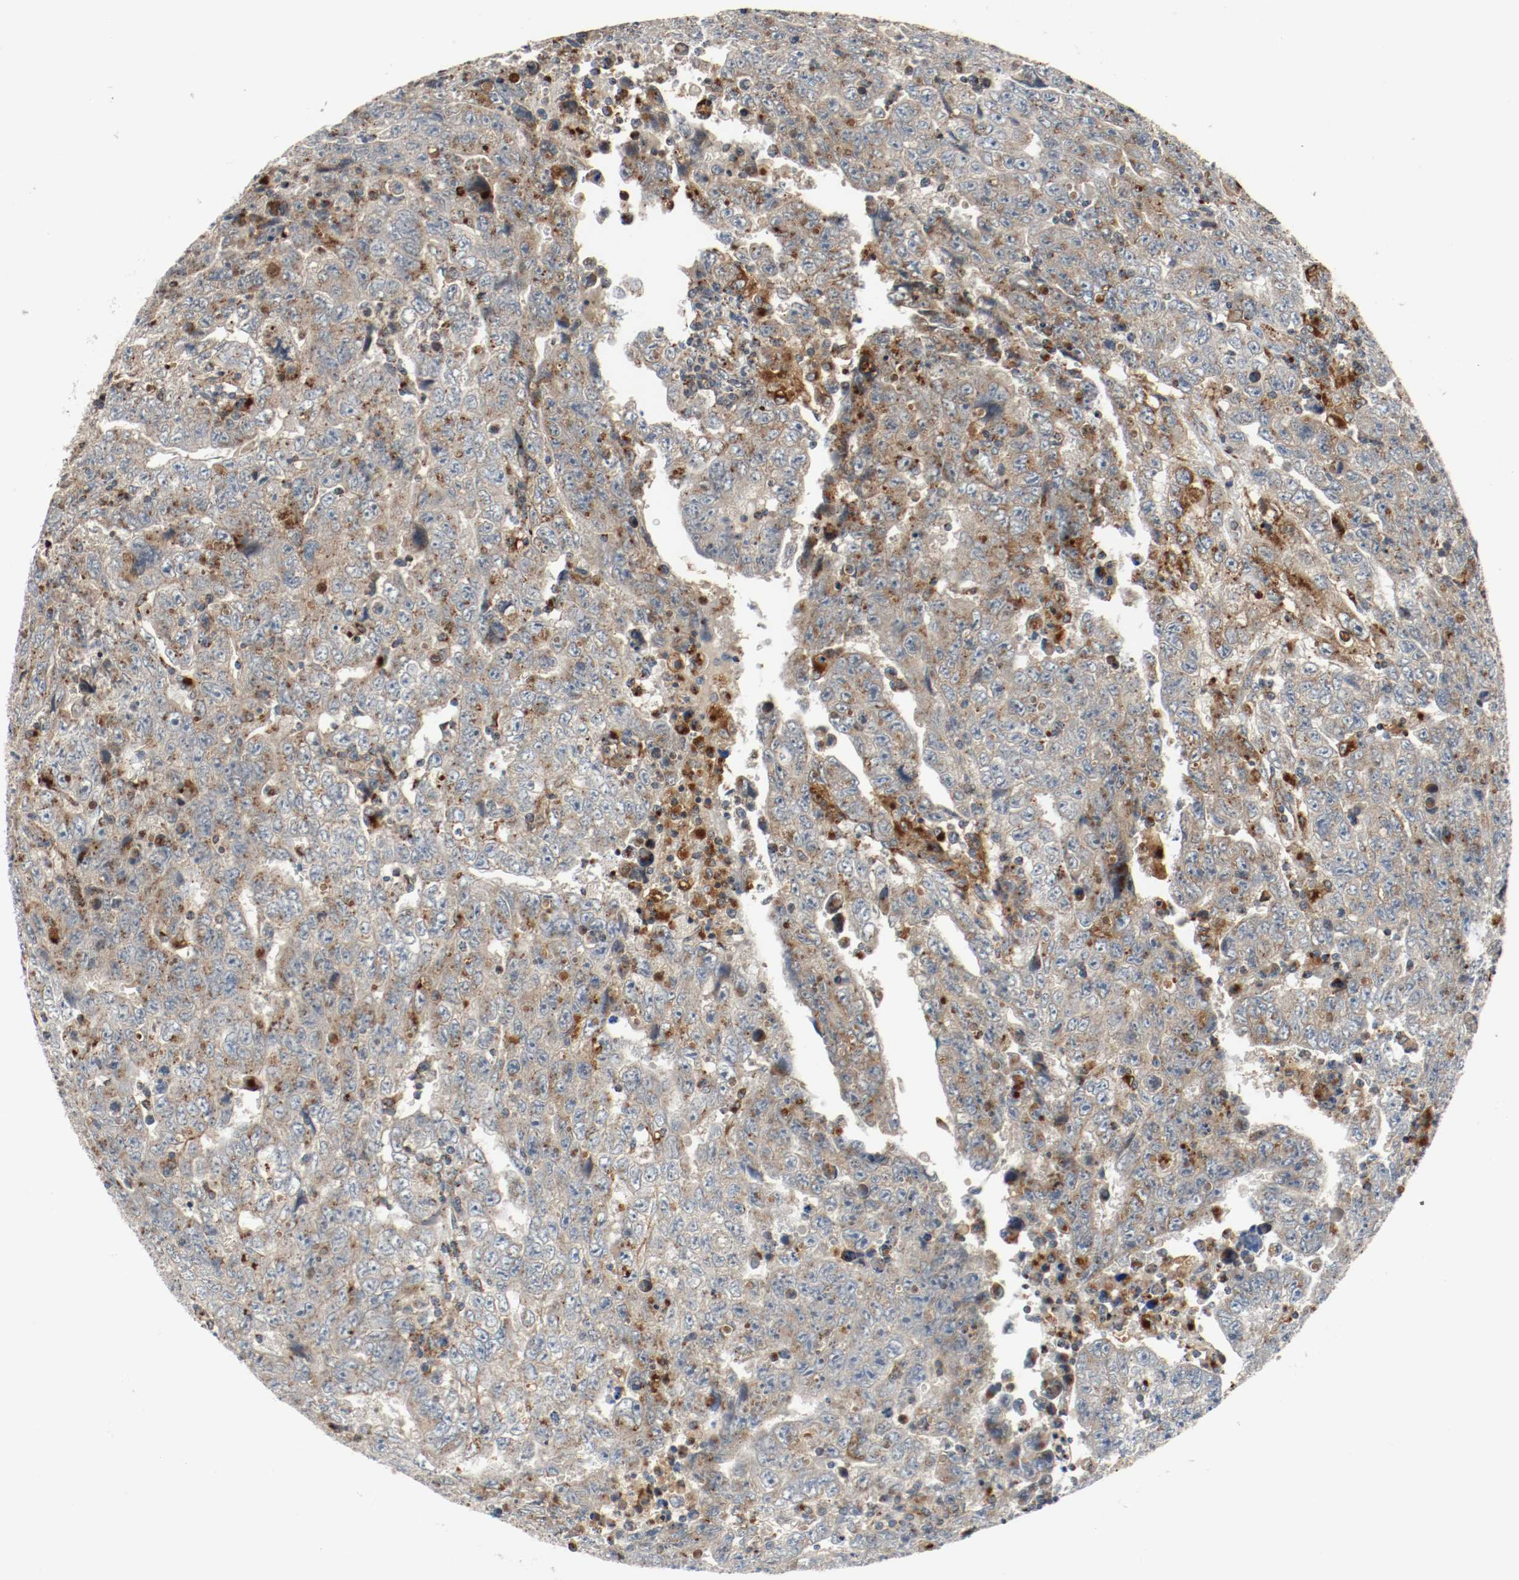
{"staining": {"intensity": "moderate", "quantity": ">75%", "location": "cytoplasmic/membranous"}, "tissue": "testis cancer", "cell_type": "Tumor cells", "image_type": "cancer", "snomed": [{"axis": "morphology", "description": "Carcinoma, Embryonal, NOS"}, {"axis": "topography", "description": "Testis"}], "caption": "Protein expression analysis of testis cancer exhibits moderate cytoplasmic/membranous staining in approximately >75% of tumor cells.", "gene": "LAMP2", "patient": {"sex": "male", "age": 28}}